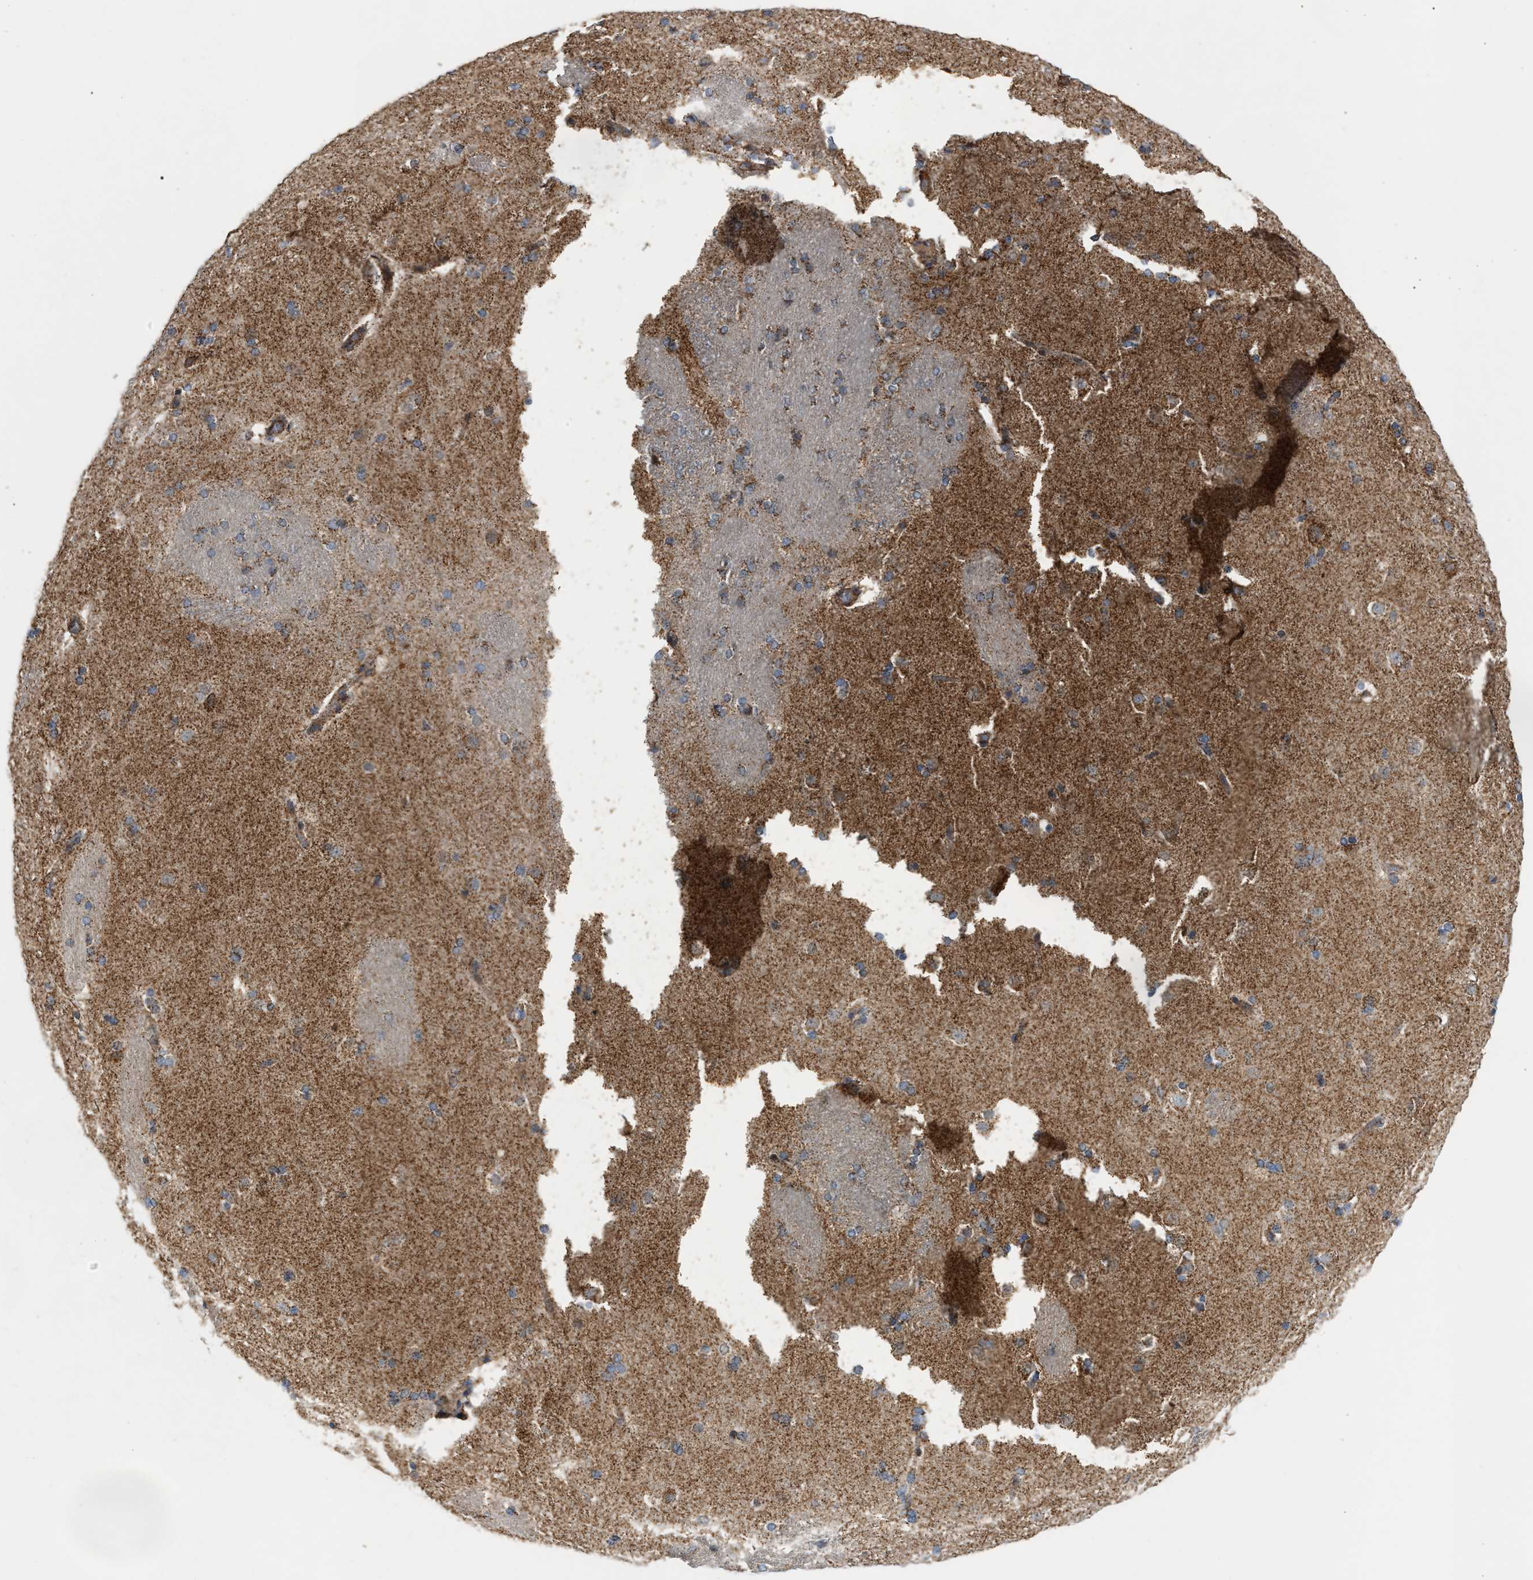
{"staining": {"intensity": "moderate", "quantity": "25%-75%", "location": "cytoplasmic/membranous"}, "tissue": "caudate", "cell_type": "Glial cells", "image_type": "normal", "snomed": [{"axis": "morphology", "description": "Normal tissue, NOS"}, {"axis": "topography", "description": "Lateral ventricle wall"}], "caption": "The micrograph exhibits immunohistochemical staining of benign caudate. There is moderate cytoplasmic/membranous staining is seen in approximately 25%-75% of glial cells. (DAB (3,3'-diaminobenzidine) IHC, brown staining for protein, blue staining for nuclei).", "gene": "TACO1", "patient": {"sex": "female", "age": 19}}